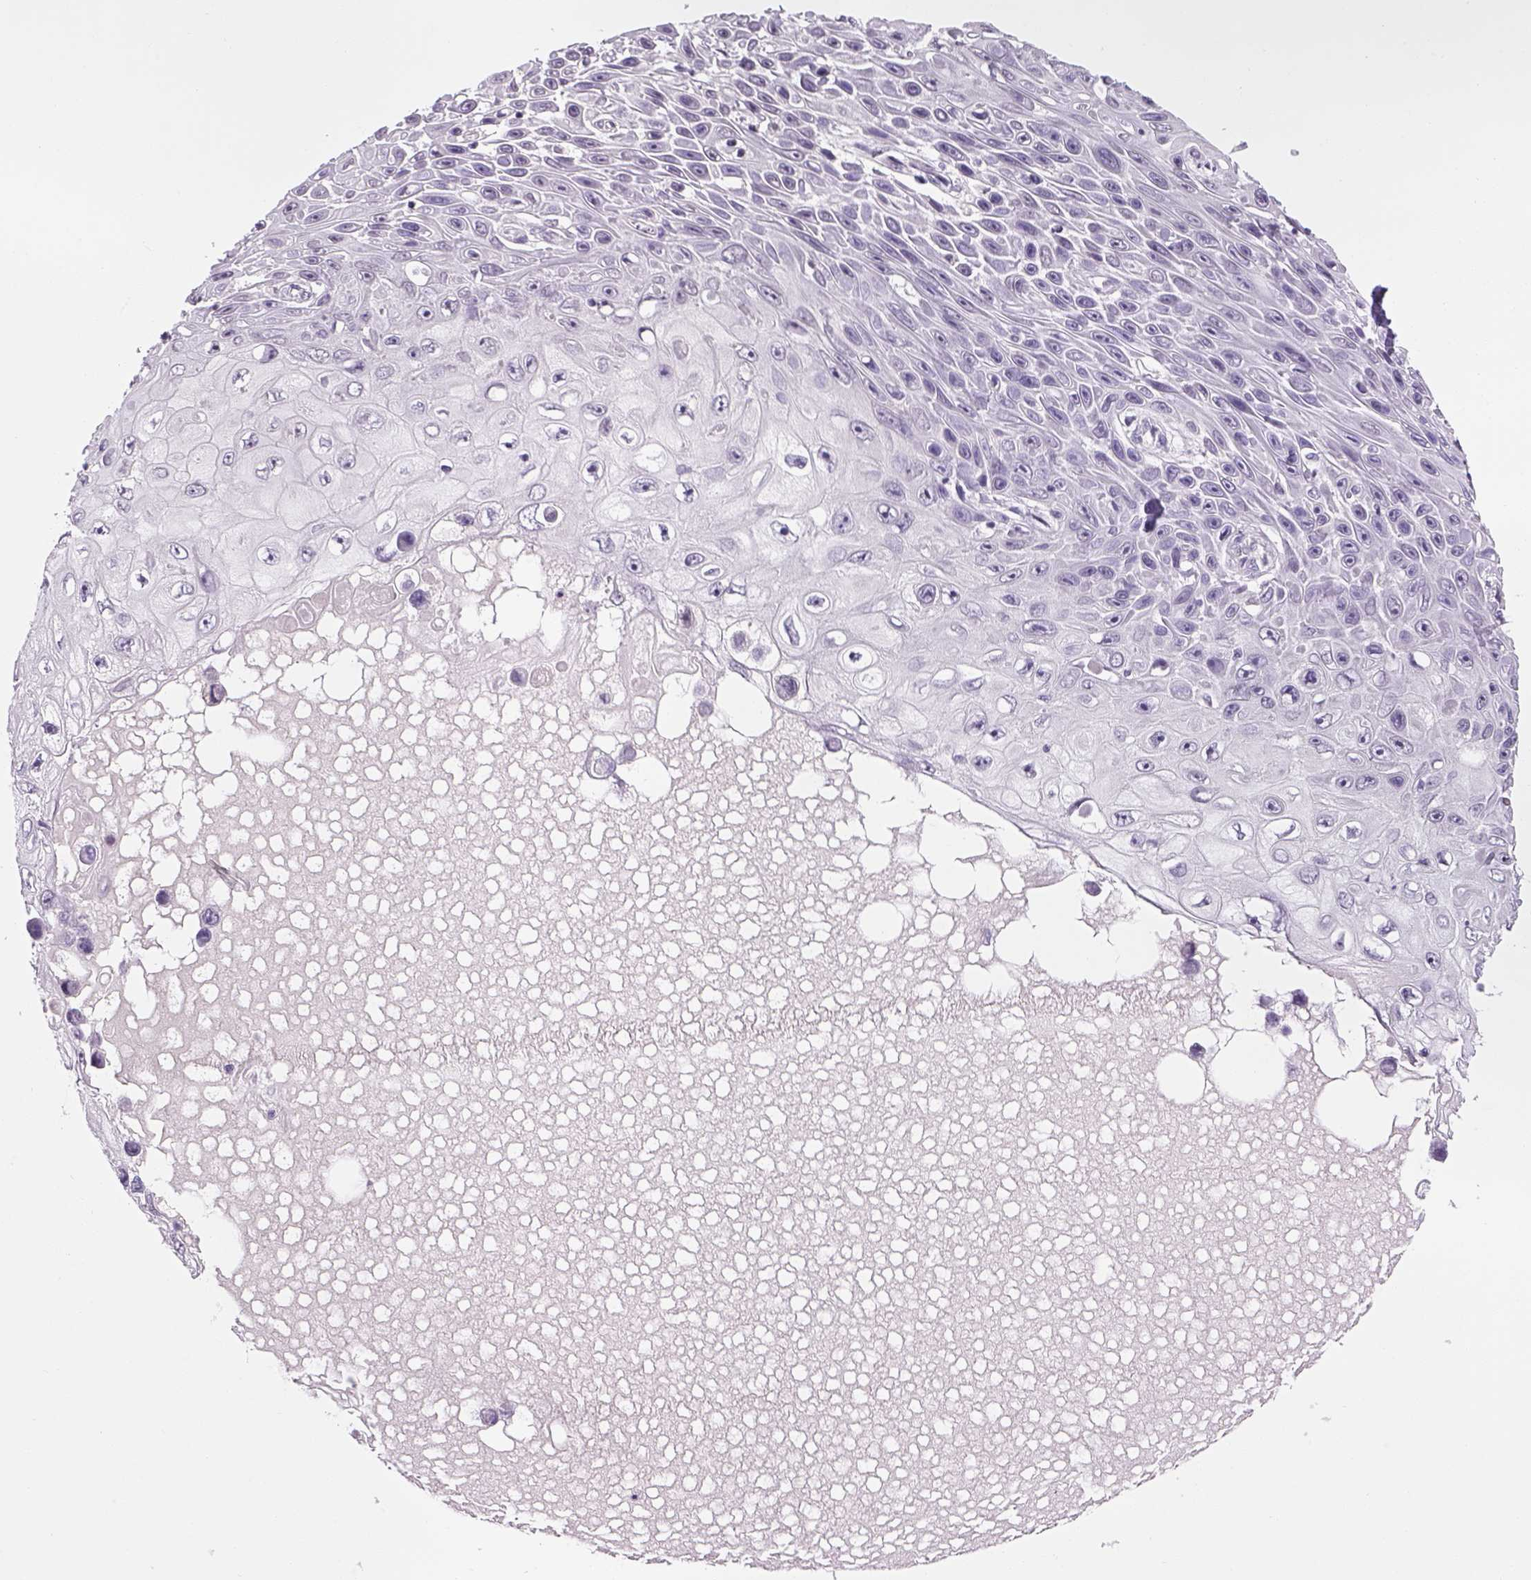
{"staining": {"intensity": "negative", "quantity": "none", "location": "none"}, "tissue": "skin cancer", "cell_type": "Tumor cells", "image_type": "cancer", "snomed": [{"axis": "morphology", "description": "Squamous cell carcinoma, NOS"}, {"axis": "topography", "description": "Skin"}], "caption": "This is an immunohistochemistry (IHC) image of skin cancer. There is no staining in tumor cells.", "gene": "PRRT1", "patient": {"sex": "male", "age": 82}}